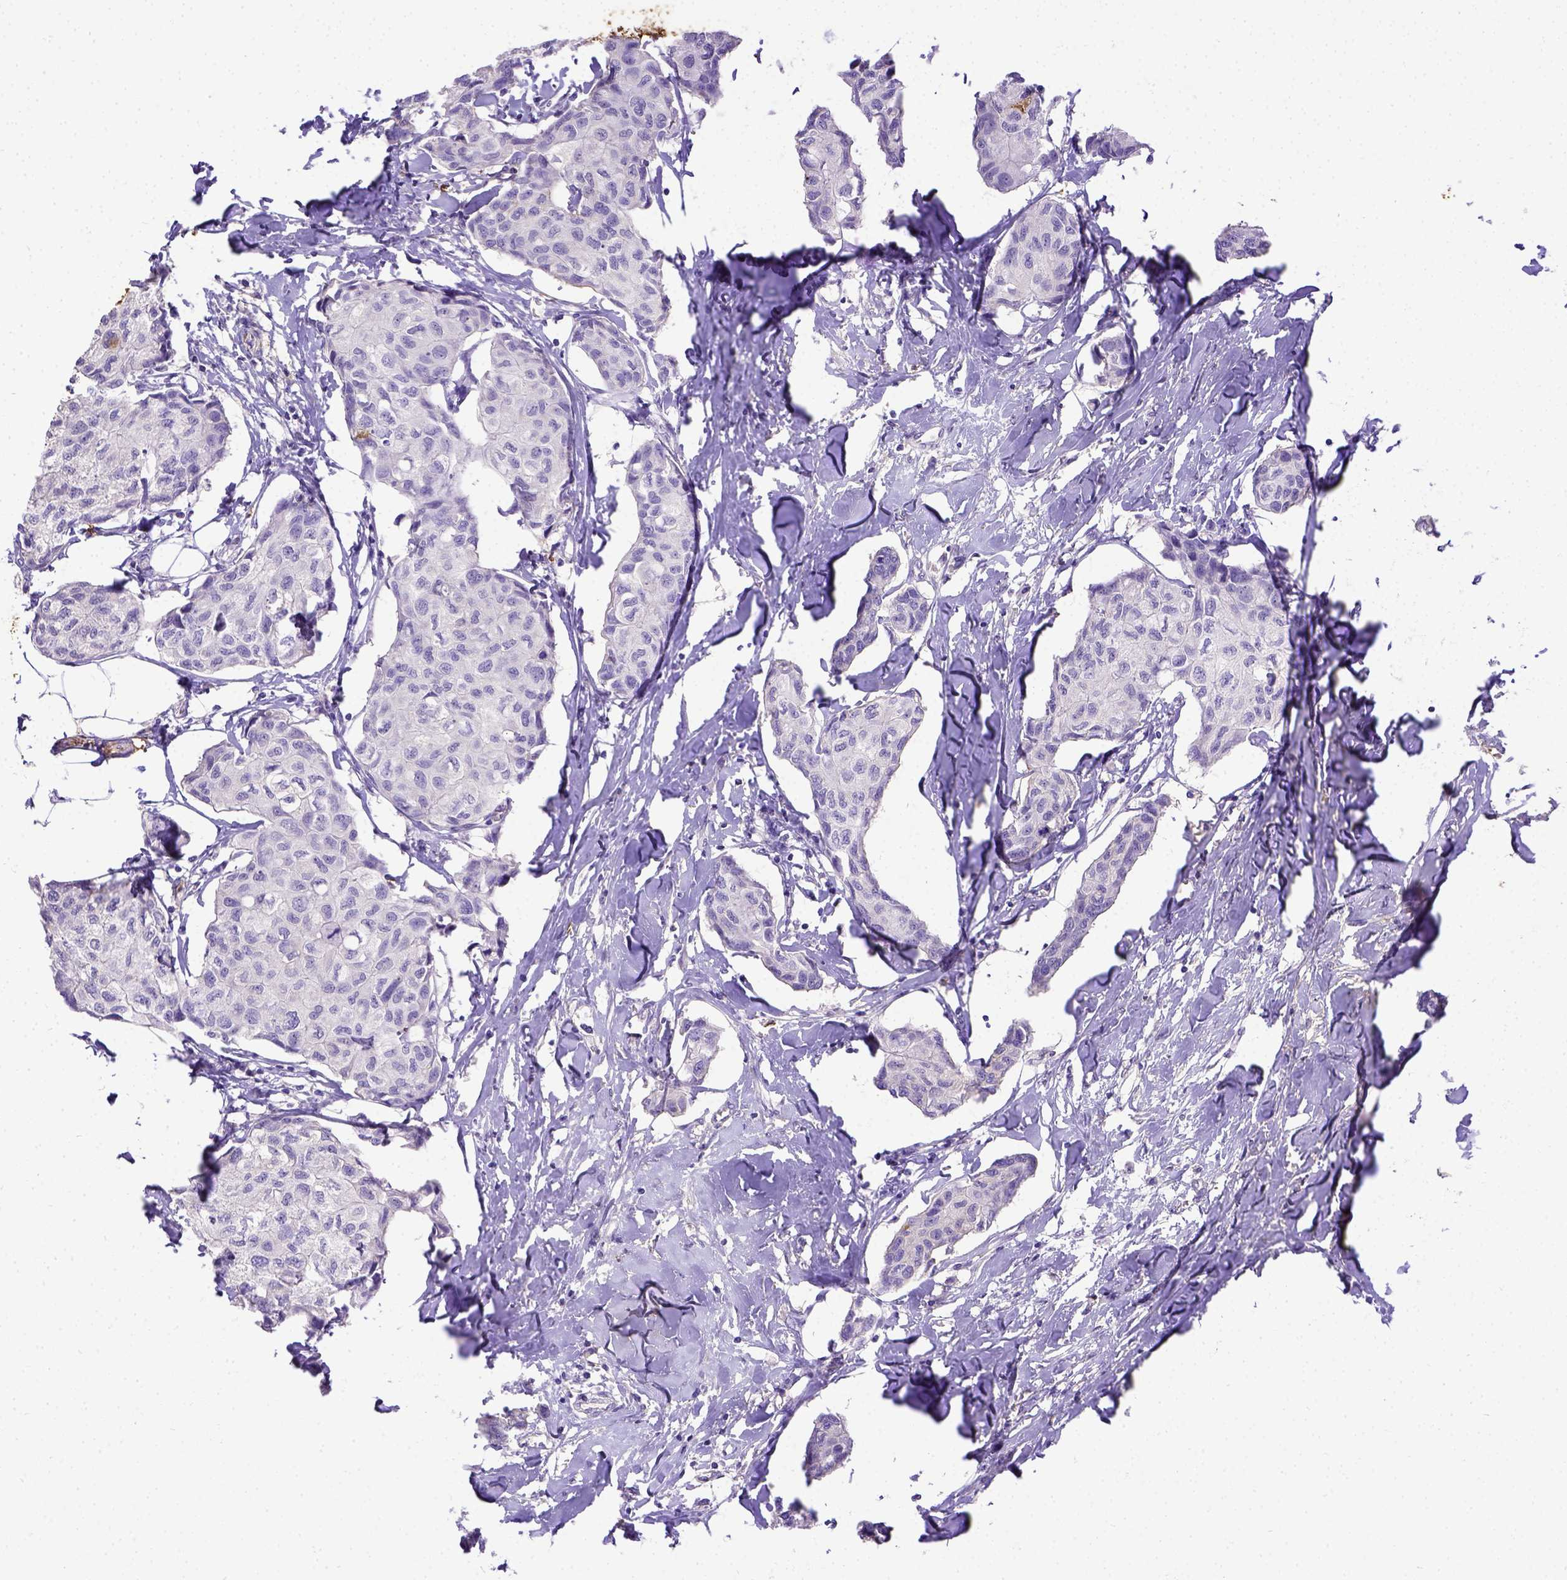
{"staining": {"intensity": "negative", "quantity": "none", "location": "none"}, "tissue": "breast cancer", "cell_type": "Tumor cells", "image_type": "cancer", "snomed": [{"axis": "morphology", "description": "Duct carcinoma"}, {"axis": "topography", "description": "Breast"}], "caption": "A high-resolution histopathology image shows immunohistochemistry staining of breast cancer (infiltrating ductal carcinoma), which displays no significant positivity in tumor cells. (DAB IHC visualized using brightfield microscopy, high magnification).", "gene": "B3GAT1", "patient": {"sex": "female", "age": 80}}